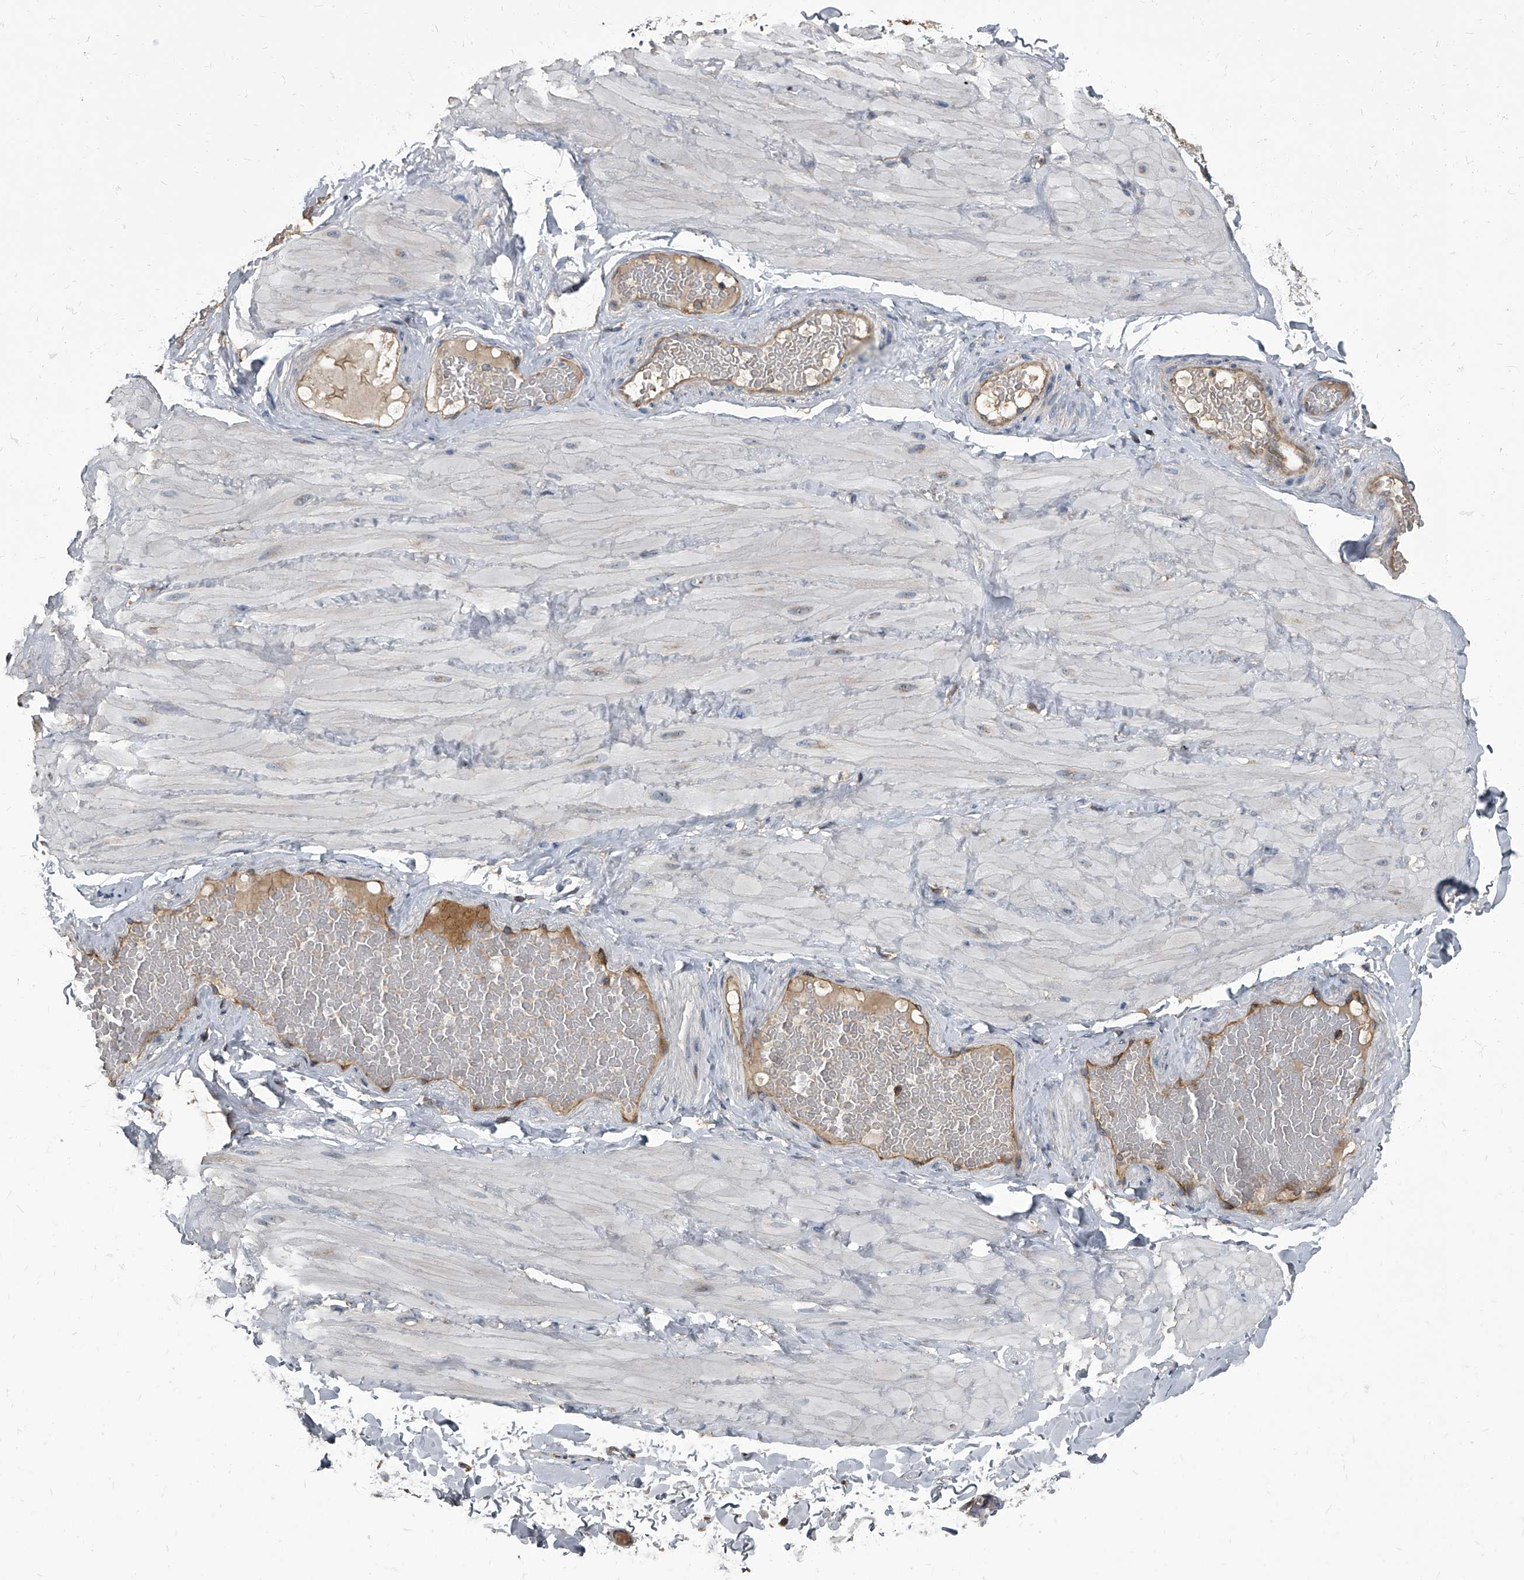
{"staining": {"intensity": "negative", "quantity": "none", "location": "none"}, "tissue": "adipose tissue", "cell_type": "Adipocytes", "image_type": "normal", "snomed": [{"axis": "morphology", "description": "Normal tissue, NOS"}, {"axis": "topography", "description": "Adipose tissue"}, {"axis": "topography", "description": "Vascular tissue"}, {"axis": "topography", "description": "Peripheral nerve tissue"}], "caption": "High power microscopy micrograph of an immunohistochemistry (IHC) histopathology image of normal adipose tissue, revealing no significant staining in adipocytes.", "gene": "CDV3", "patient": {"sex": "male", "age": 25}}